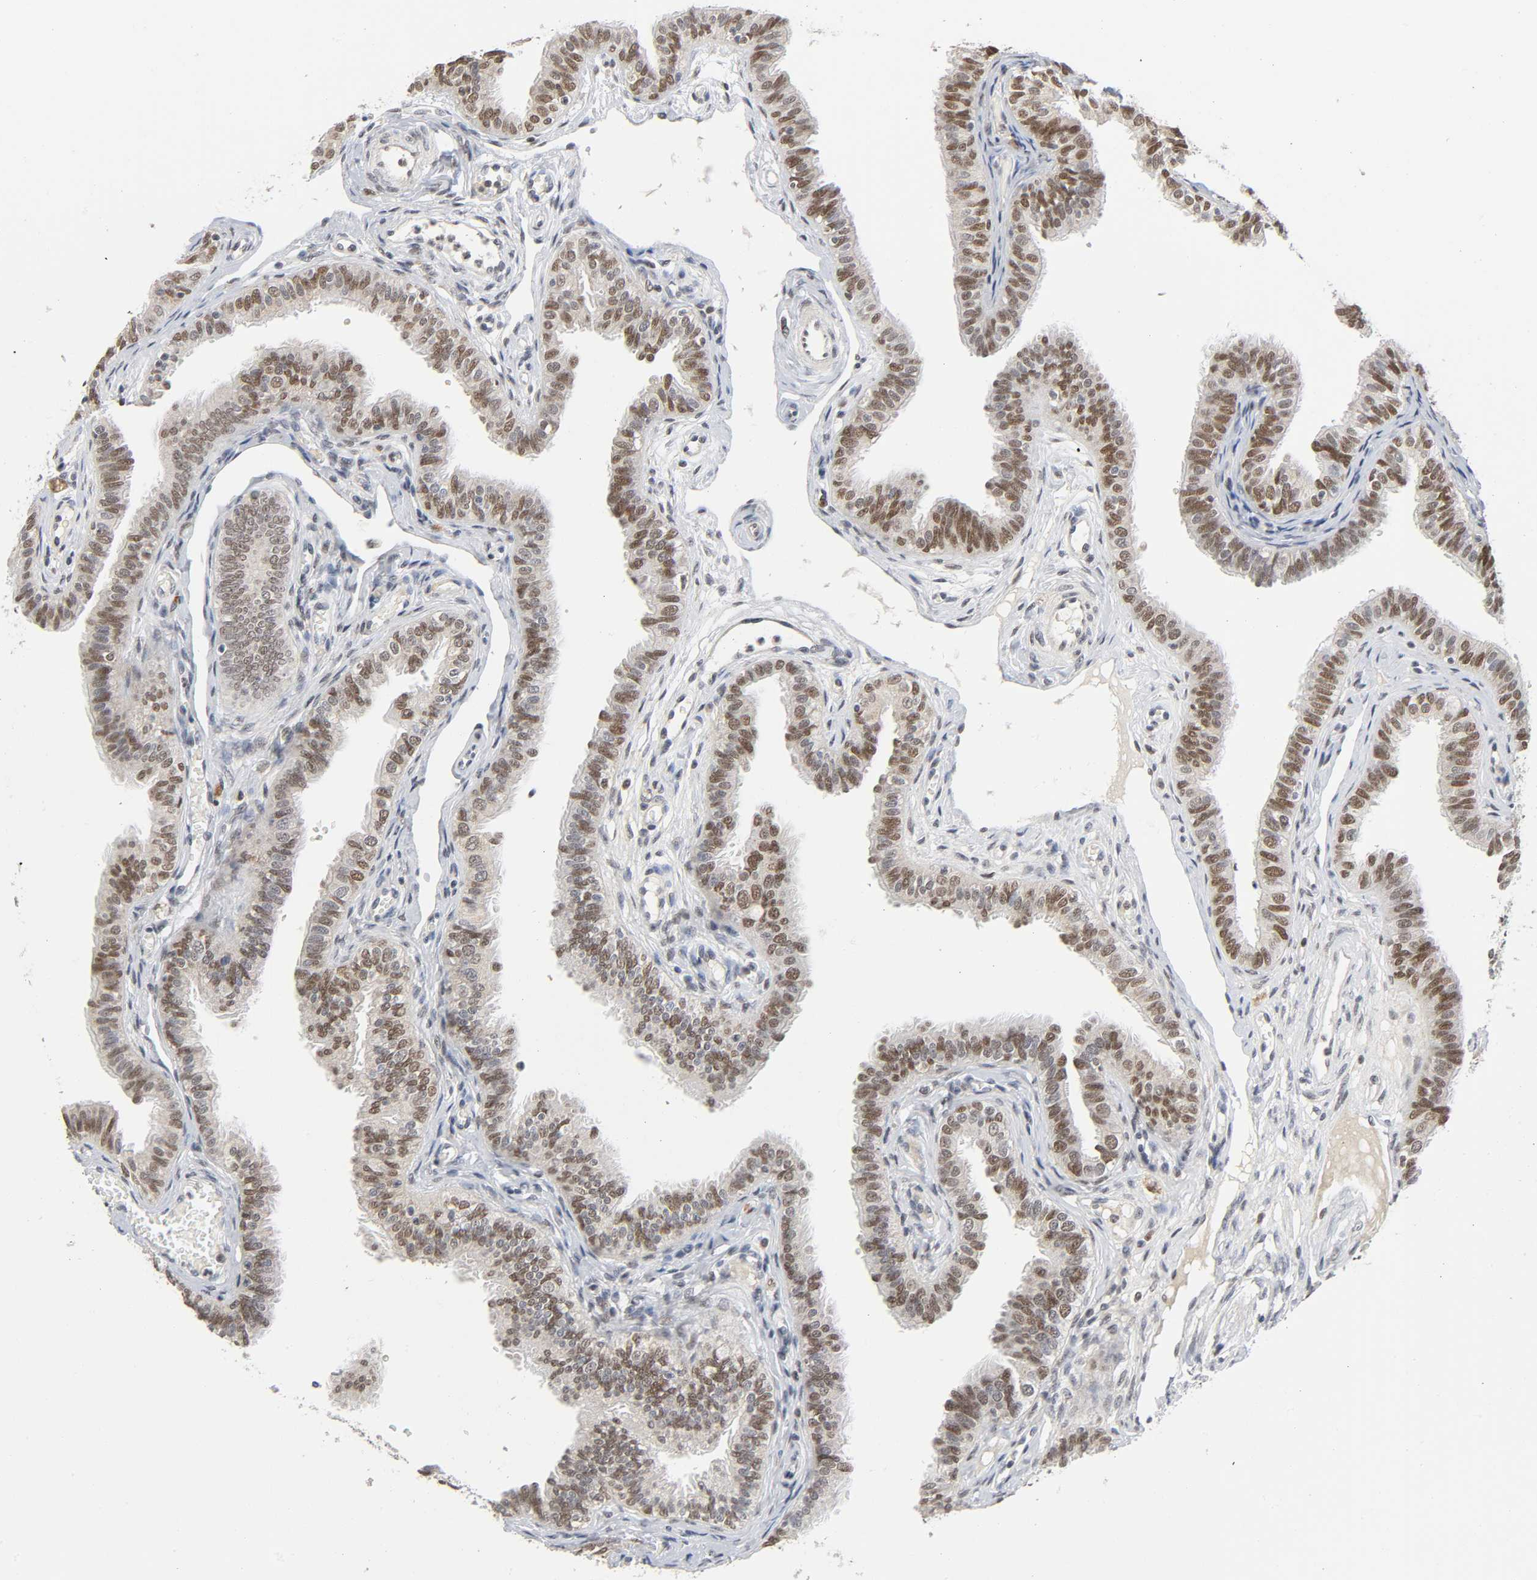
{"staining": {"intensity": "moderate", "quantity": ">75%", "location": "nuclear"}, "tissue": "fallopian tube", "cell_type": "Glandular cells", "image_type": "normal", "snomed": [{"axis": "morphology", "description": "Normal tissue, NOS"}, {"axis": "morphology", "description": "Dermoid, NOS"}, {"axis": "topography", "description": "Fallopian tube"}], "caption": "Immunohistochemical staining of normal human fallopian tube reveals >75% levels of moderate nuclear protein positivity in approximately >75% of glandular cells. Nuclei are stained in blue.", "gene": "KAT2B", "patient": {"sex": "female", "age": 33}}